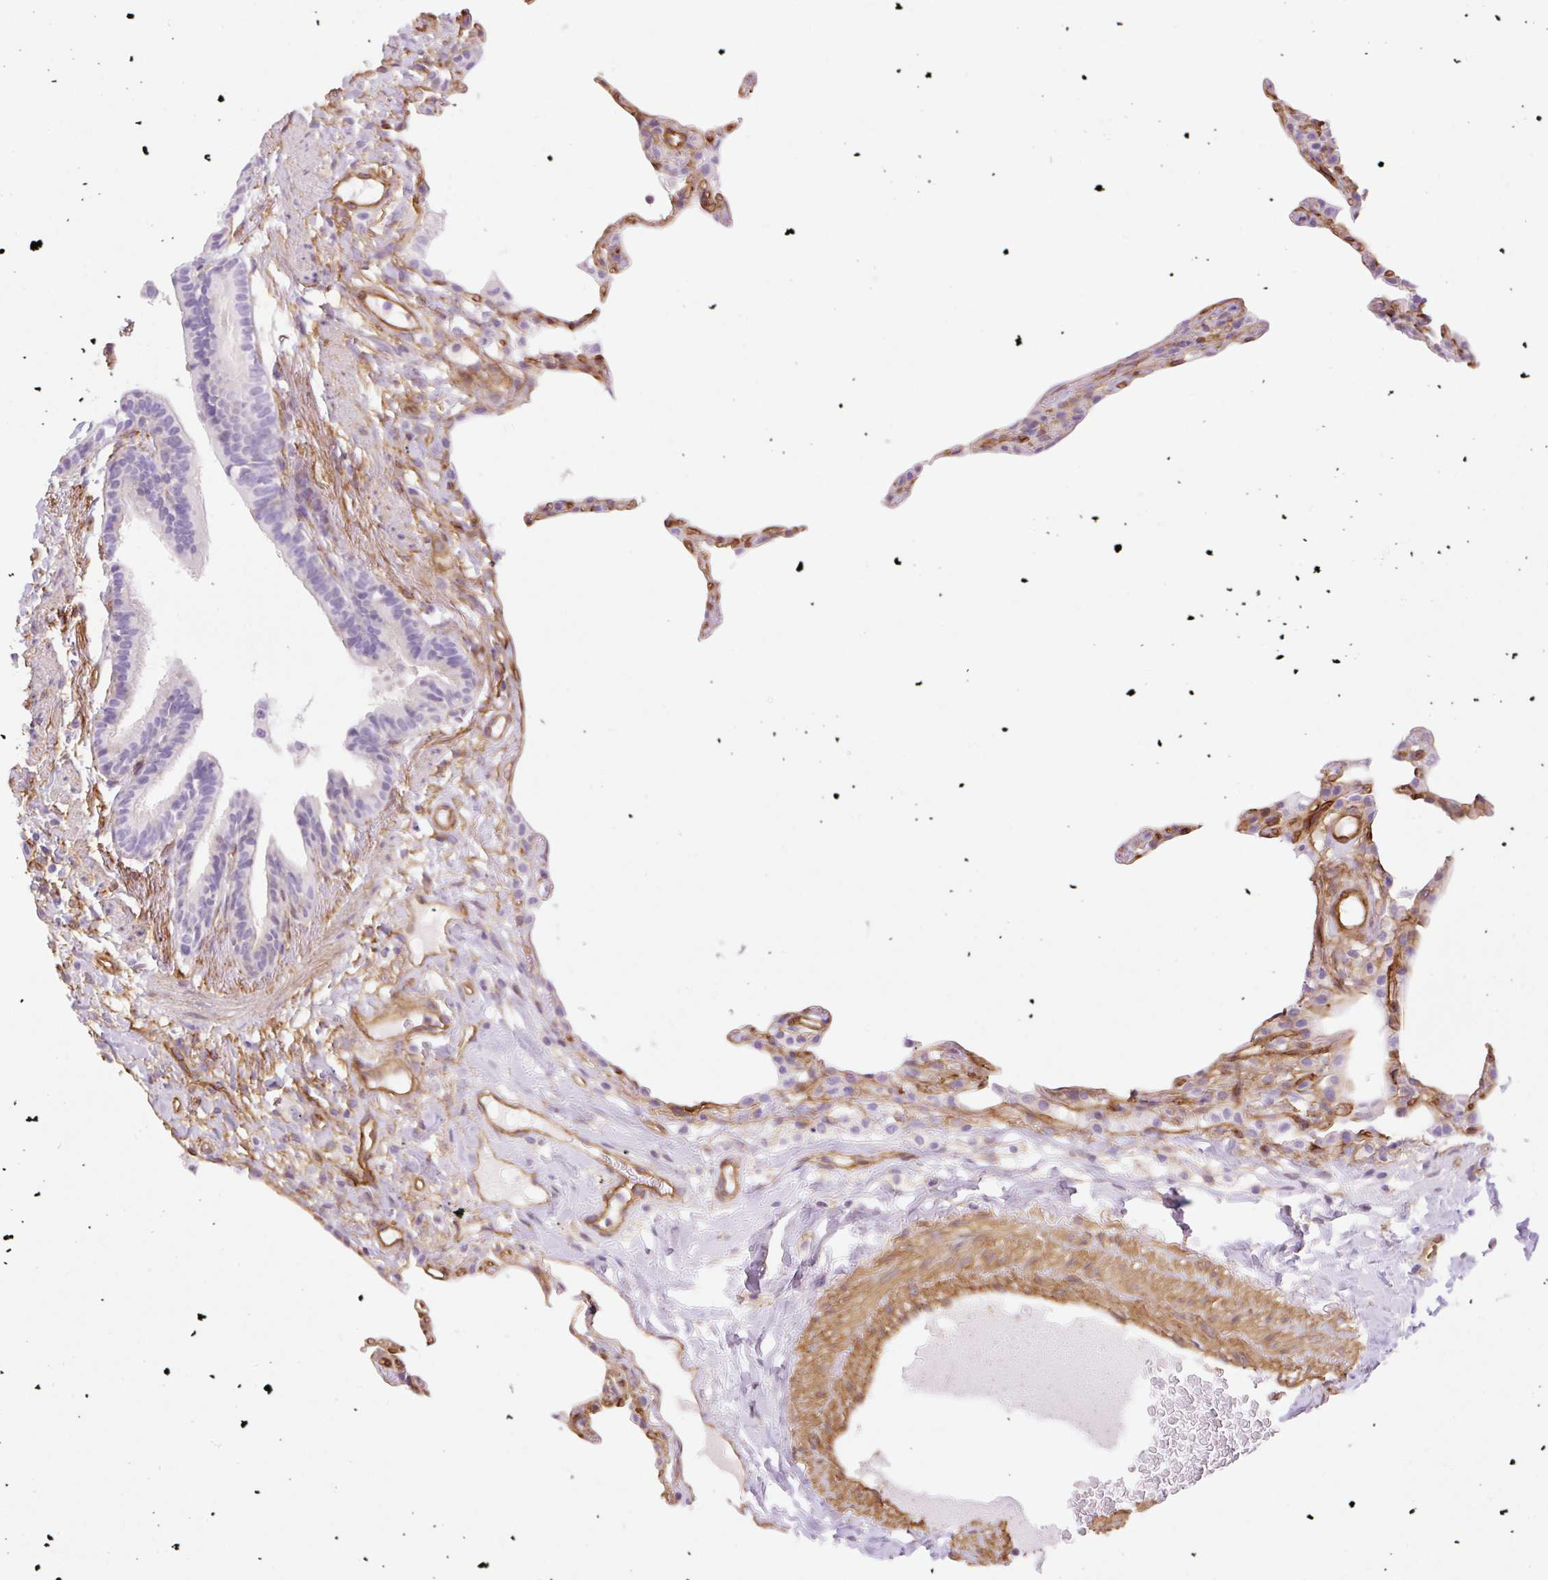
{"staining": {"intensity": "moderate", "quantity": "25%-75%", "location": "cytoplasmic/membranous"}, "tissue": "lung", "cell_type": "Alveolar cells", "image_type": "normal", "snomed": [{"axis": "morphology", "description": "Normal tissue, NOS"}, {"axis": "topography", "description": "Lung"}], "caption": "IHC of normal human lung exhibits medium levels of moderate cytoplasmic/membranous expression in approximately 25%-75% of alveolar cells. The protein is stained brown, and the nuclei are stained in blue (DAB (3,3'-diaminobenzidine) IHC with brightfield microscopy, high magnification).", "gene": "EHD1", "patient": {"sex": "female", "age": 57}}